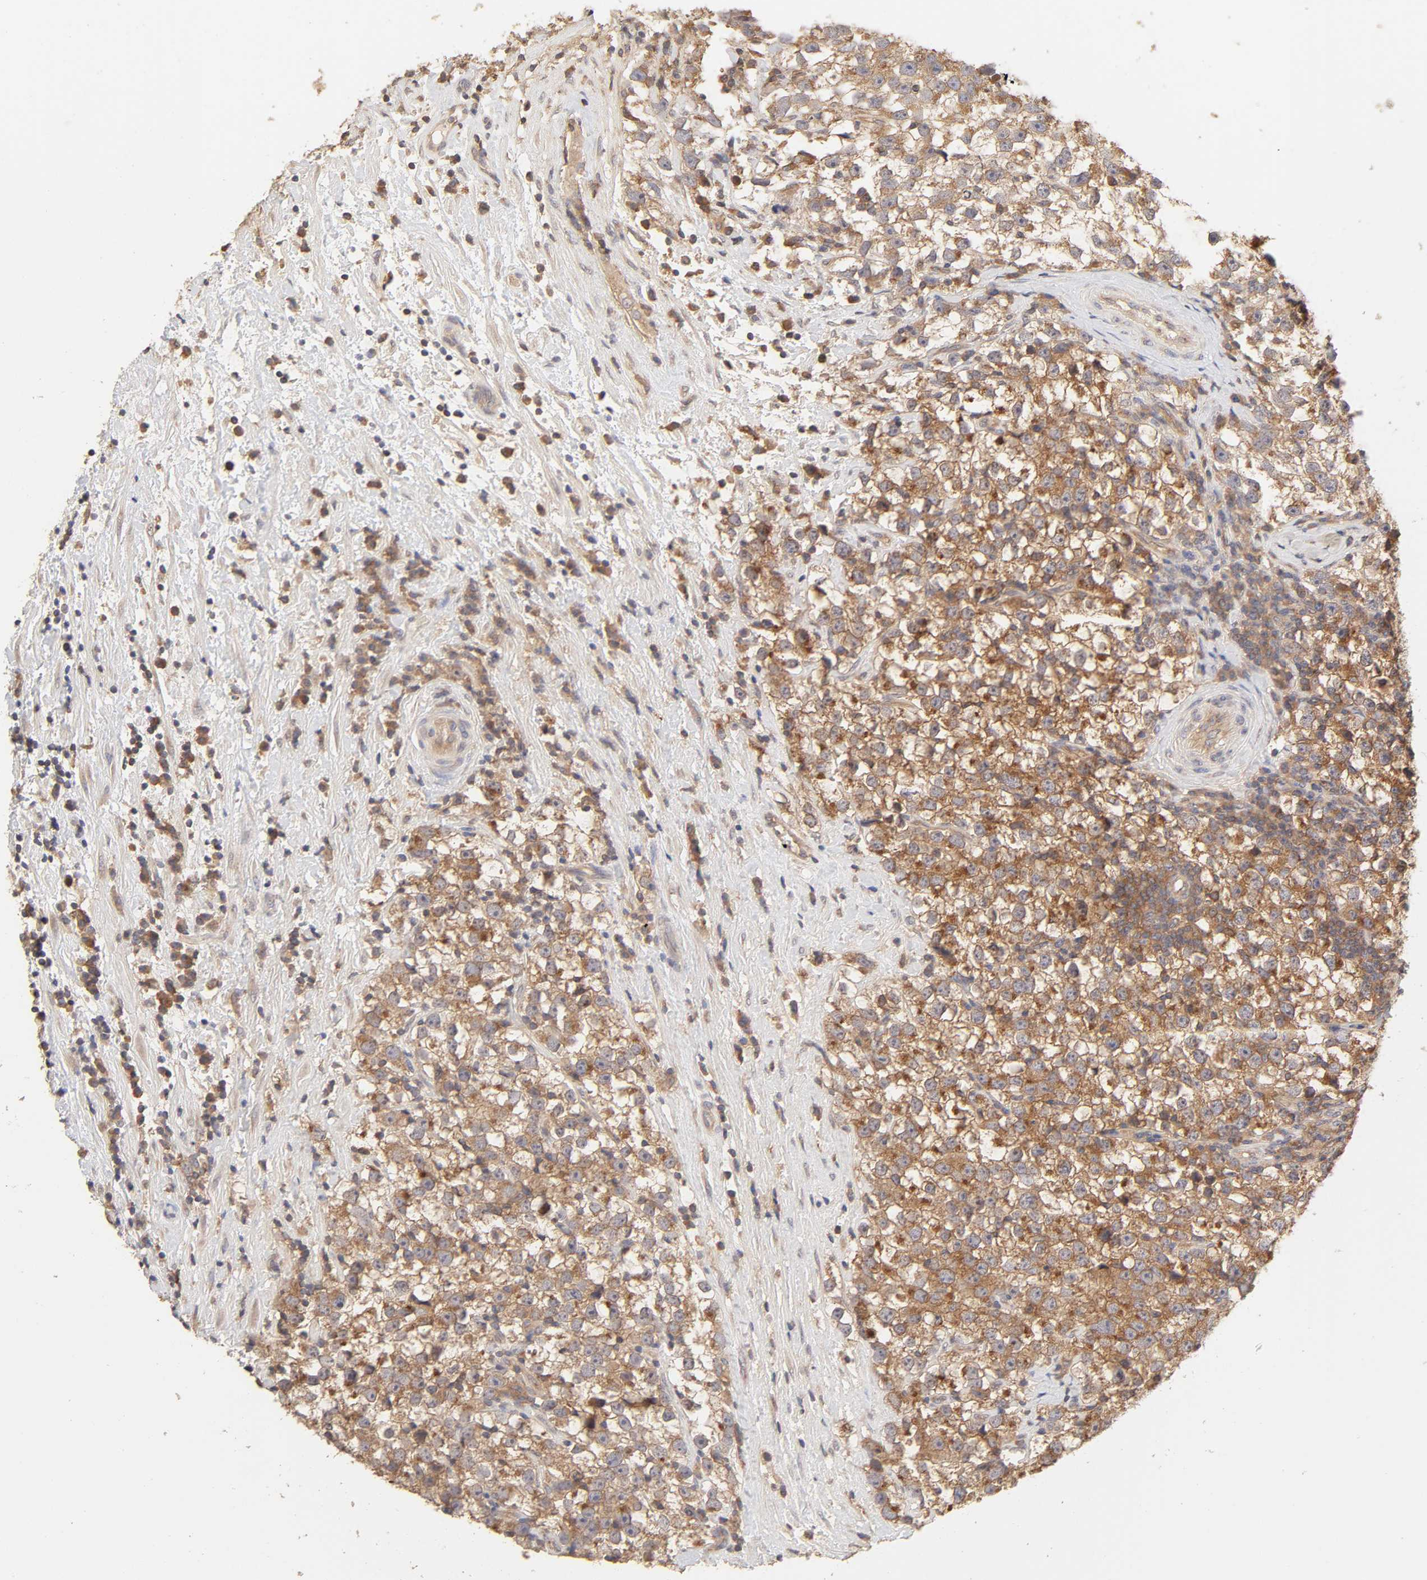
{"staining": {"intensity": "moderate", "quantity": ">75%", "location": "cytoplasmic/membranous"}, "tissue": "testis cancer", "cell_type": "Tumor cells", "image_type": "cancer", "snomed": [{"axis": "morphology", "description": "Seminoma, NOS"}, {"axis": "topography", "description": "Testis"}], "caption": "A micrograph showing moderate cytoplasmic/membranous staining in about >75% of tumor cells in seminoma (testis), as visualized by brown immunohistochemical staining.", "gene": "AP1G2", "patient": {"sex": "male", "age": 33}}